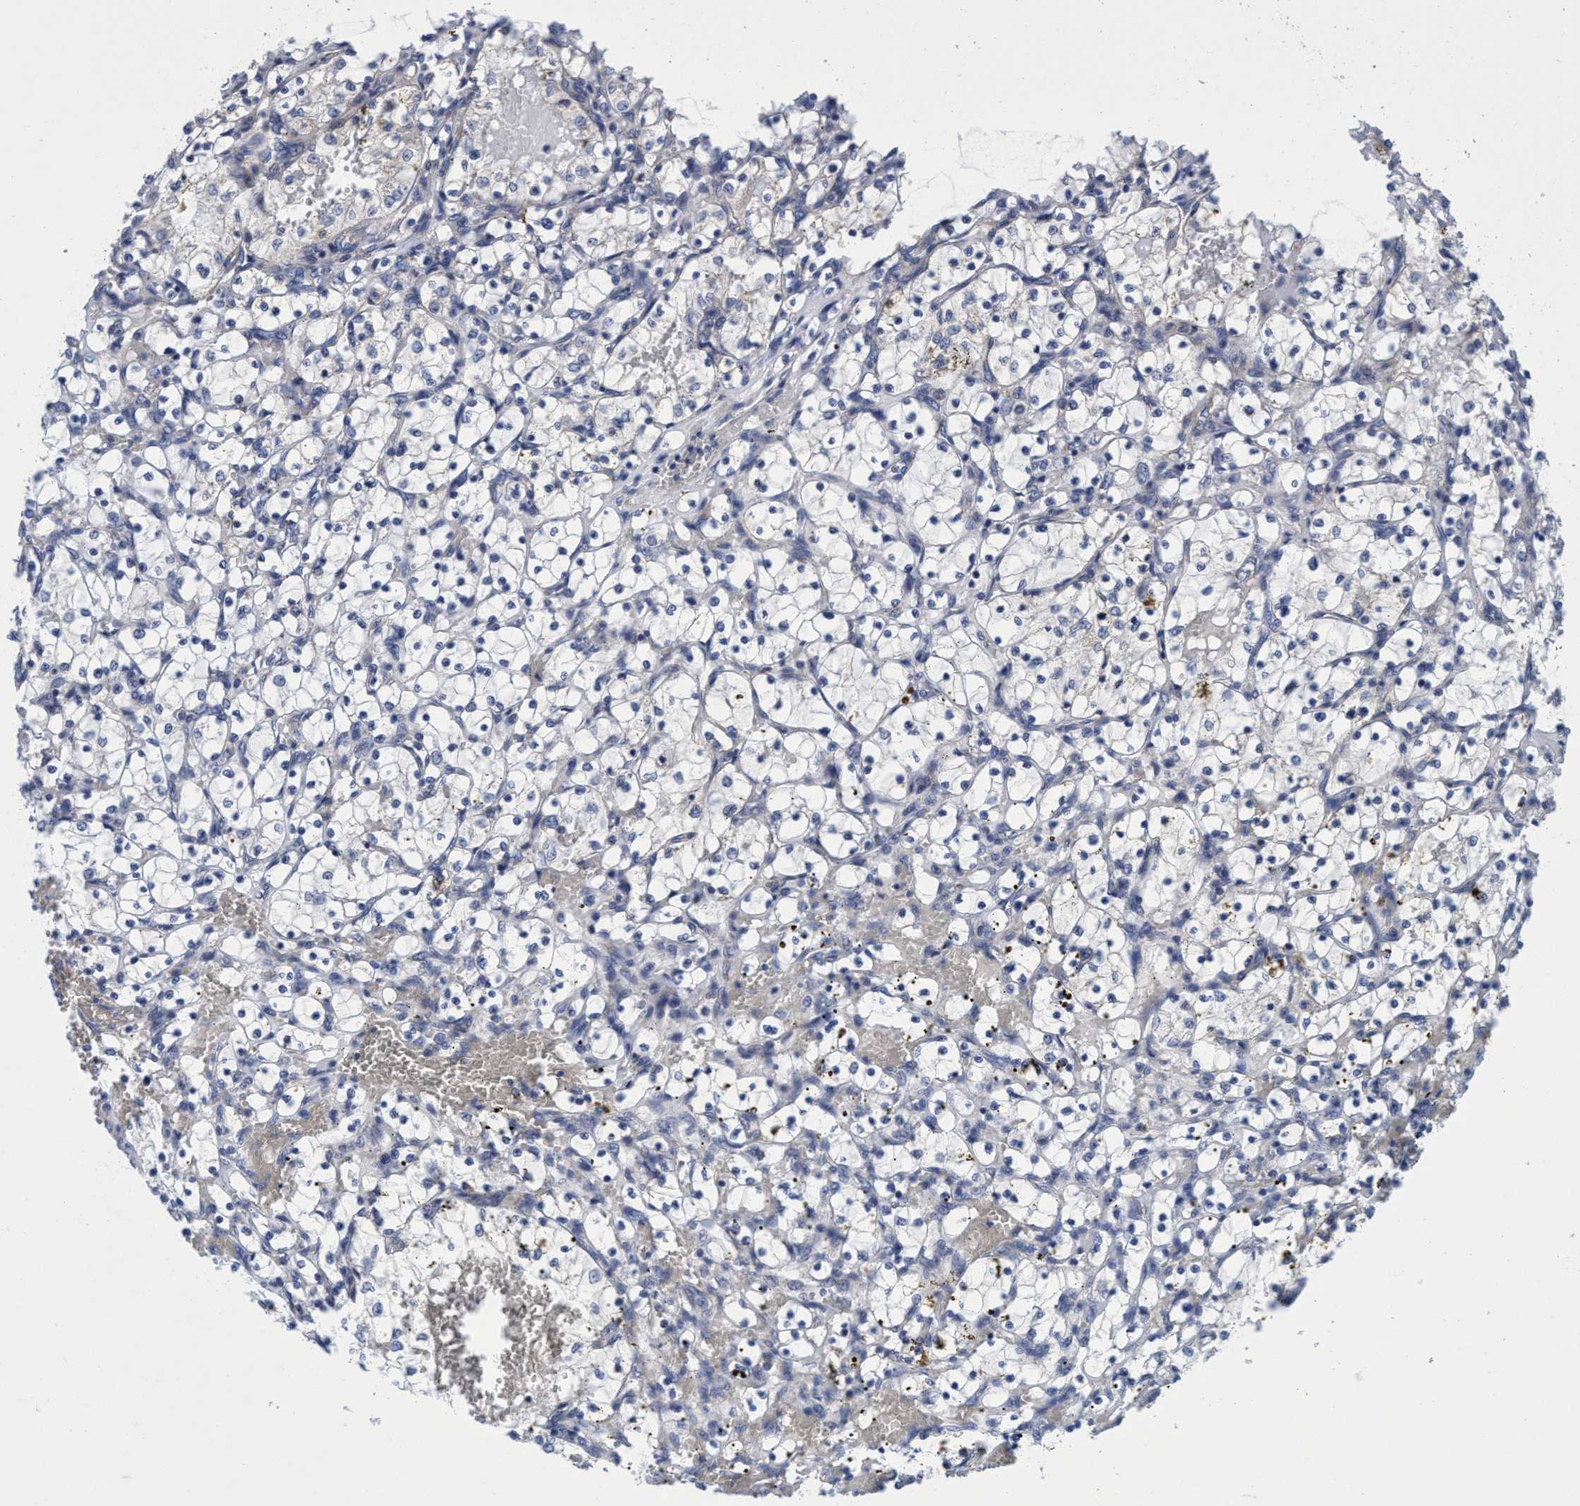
{"staining": {"intensity": "negative", "quantity": "none", "location": "none"}, "tissue": "renal cancer", "cell_type": "Tumor cells", "image_type": "cancer", "snomed": [{"axis": "morphology", "description": "Adenocarcinoma, NOS"}, {"axis": "topography", "description": "Kidney"}], "caption": "The immunohistochemistry micrograph has no significant expression in tumor cells of adenocarcinoma (renal) tissue.", "gene": "CALCOCO2", "patient": {"sex": "female", "age": 69}}